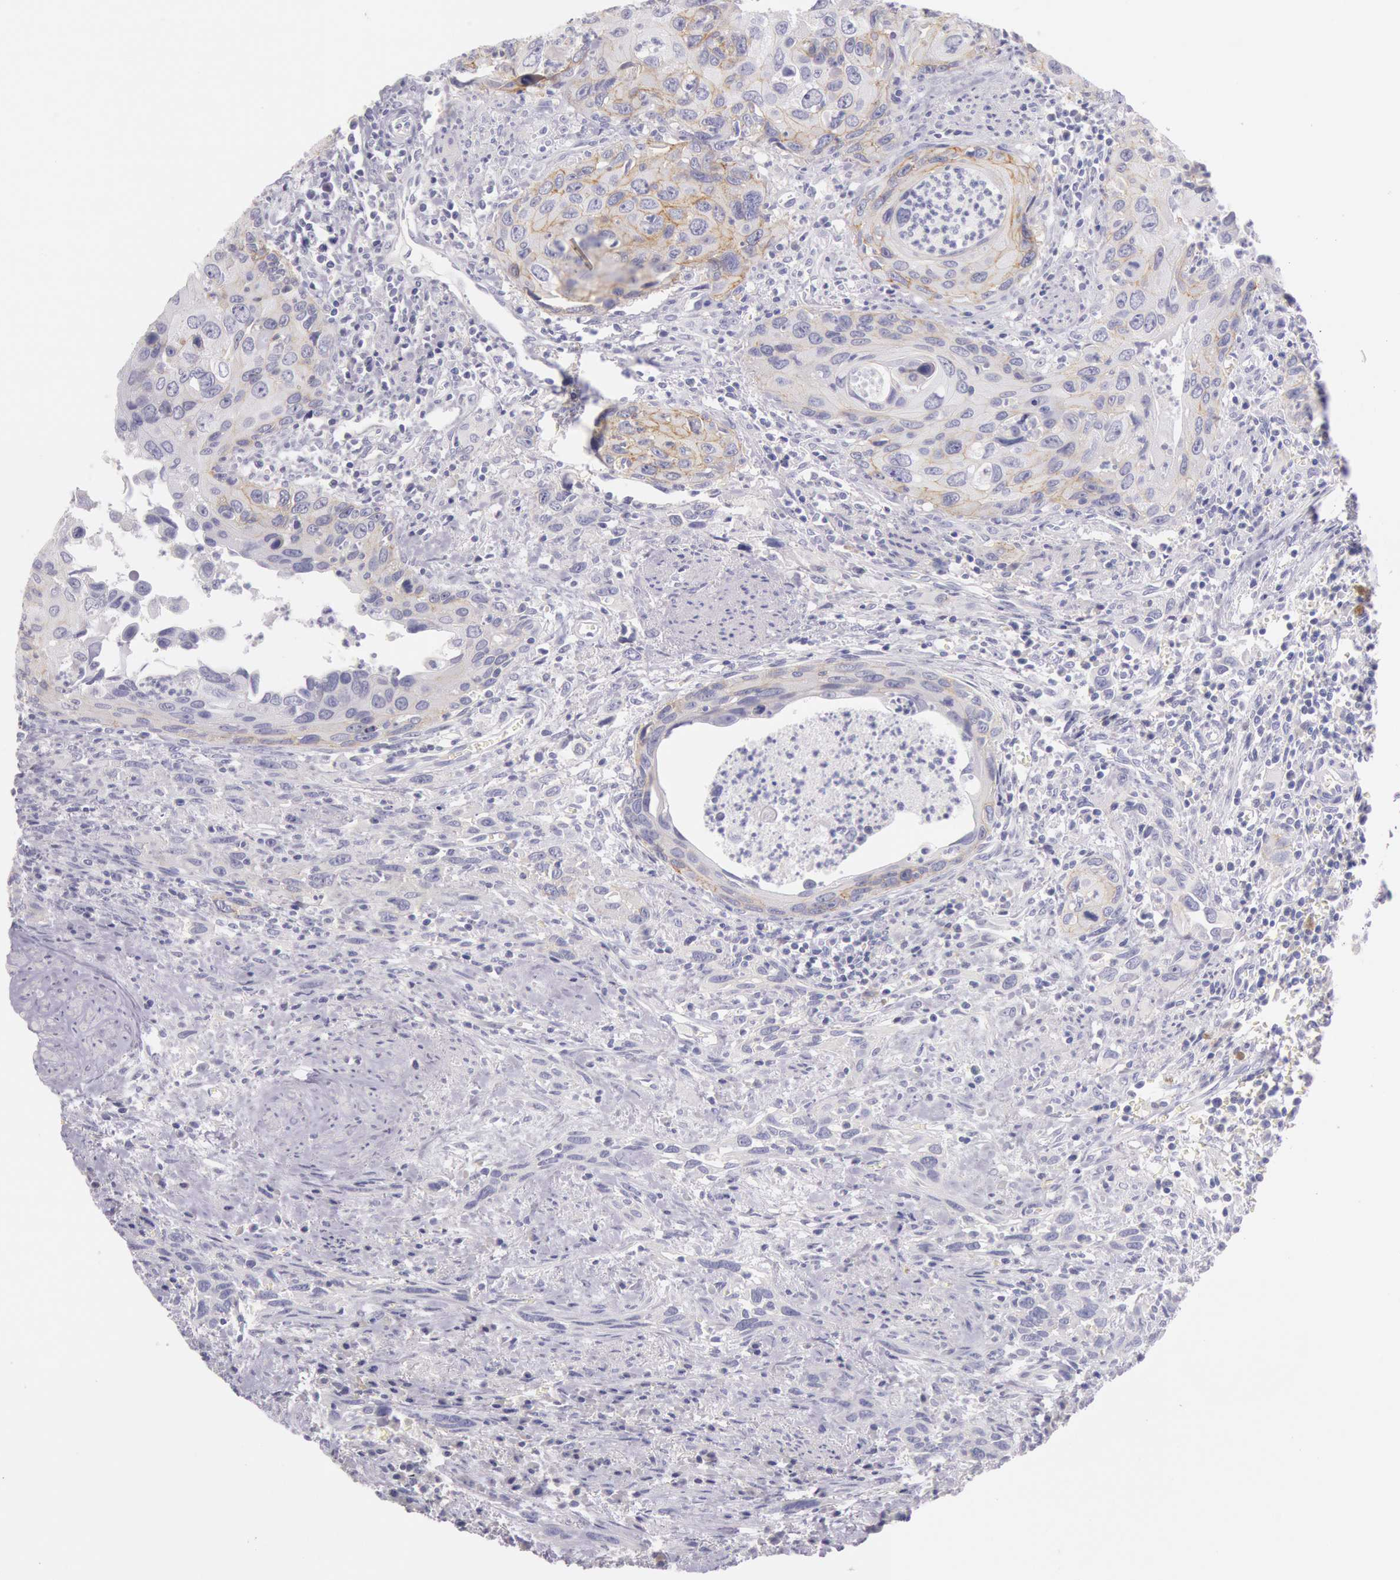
{"staining": {"intensity": "weak", "quantity": "25%-75%", "location": "cytoplasmic/membranous"}, "tissue": "urothelial cancer", "cell_type": "Tumor cells", "image_type": "cancer", "snomed": [{"axis": "morphology", "description": "Urothelial carcinoma, High grade"}, {"axis": "topography", "description": "Urinary bladder"}], "caption": "Tumor cells reveal weak cytoplasmic/membranous staining in about 25%-75% of cells in urothelial cancer.", "gene": "EGFR", "patient": {"sex": "male", "age": 71}}